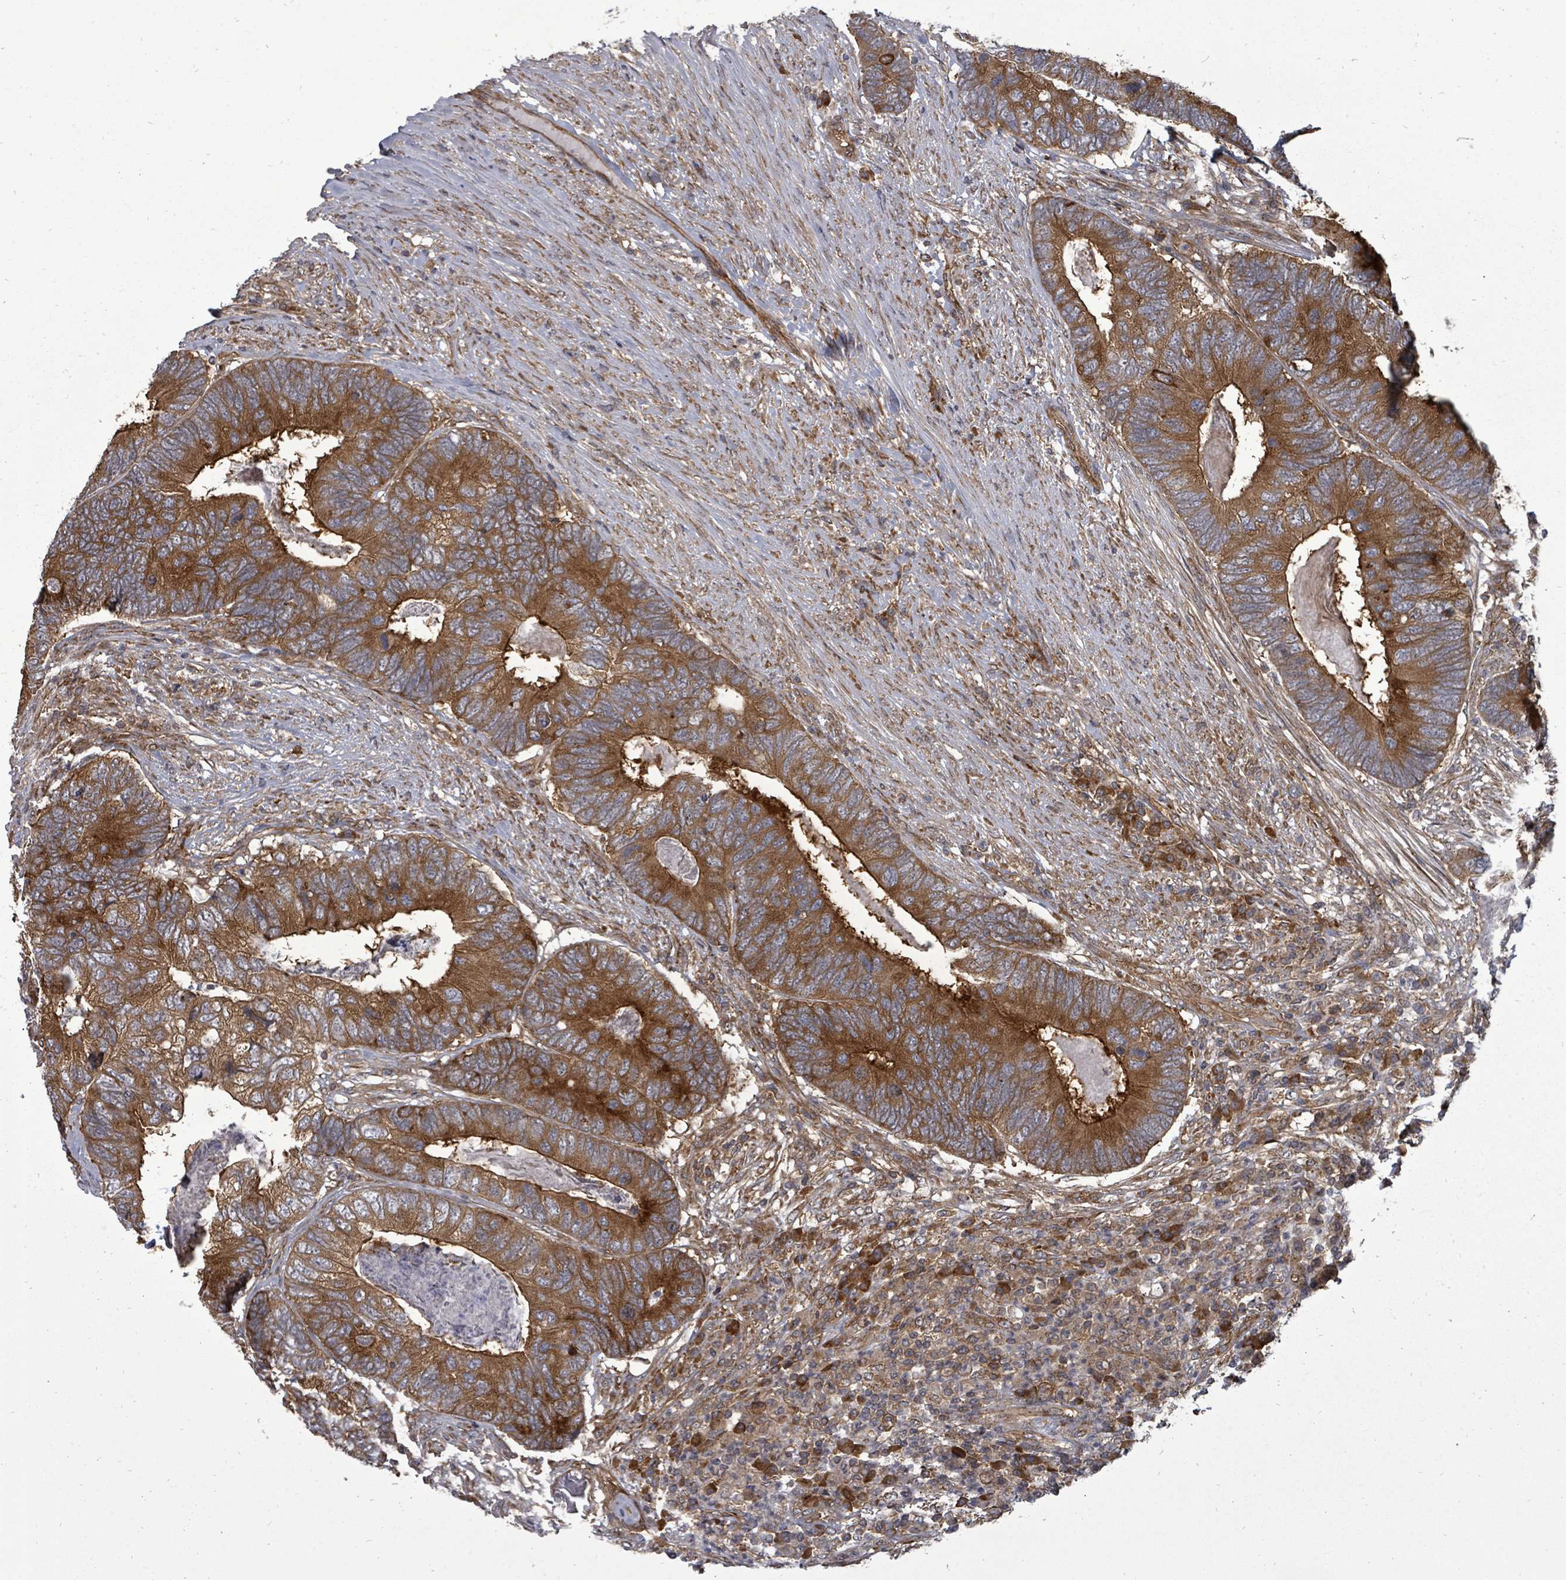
{"staining": {"intensity": "strong", "quantity": ">75%", "location": "cytoplasmic/membranous"}, "tissue": "colorectal cancer", "cell_type": "Tumor cells", "image_type": "cancer", "snomed": [{"axis": "morphology", "description": "Adenocarcinoma, NOS"}, {"axis": "topography", "description": "Colon"}], "caption": "Immunohistochemistry image of neoplastic tissue: human colorectal cancer (adenocarcinoma) stained using immunohistochemistry reveals high levels of strong protein expression localized specifically in the cytoplasmic/membranous of tumor cells, appearing as a cytoplasmic/membranous brown color.", "gene": "EIF3C", "patient": {"sex": "female", "age": 67}}